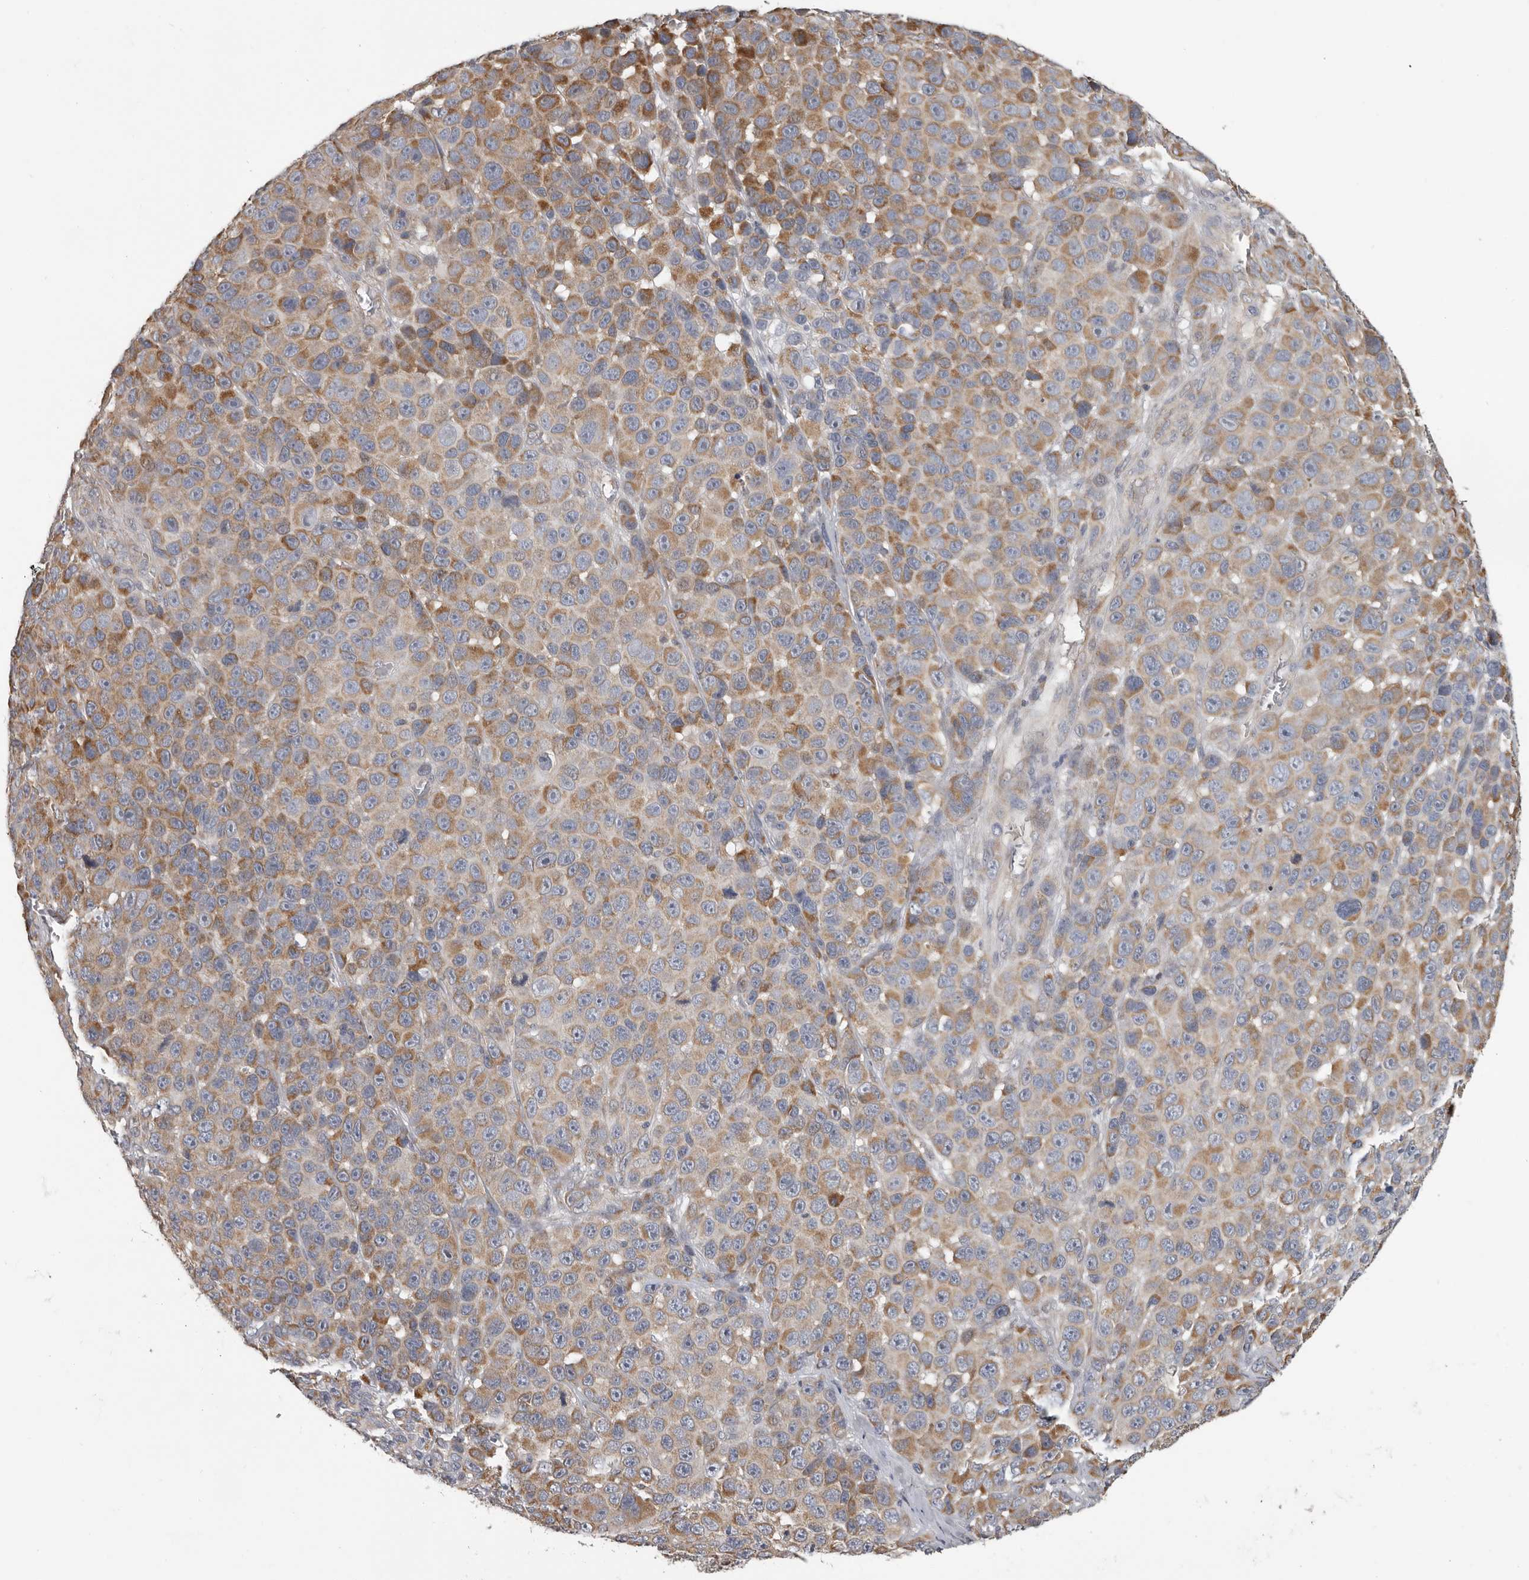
{"staining": {"intensity": "moderate", "quantity": ">75%", "location": "cytoplasmic/membranous"}, "tissue": "melanoma", "cell_type": "Tumor cells", "image_type": "cancer", "snomed": [{"axis": "morphology", "description": "Malignant melanoma, NOS"}, {"axis": "topography", "description": "Skin"}], "caption": "An image of human melanoma stained for a protein shows moderate cytoplasmic/membranous brown staining in tumor cells.", "gene": "UNK", "patient": {"sex": "male", "age": 53}}